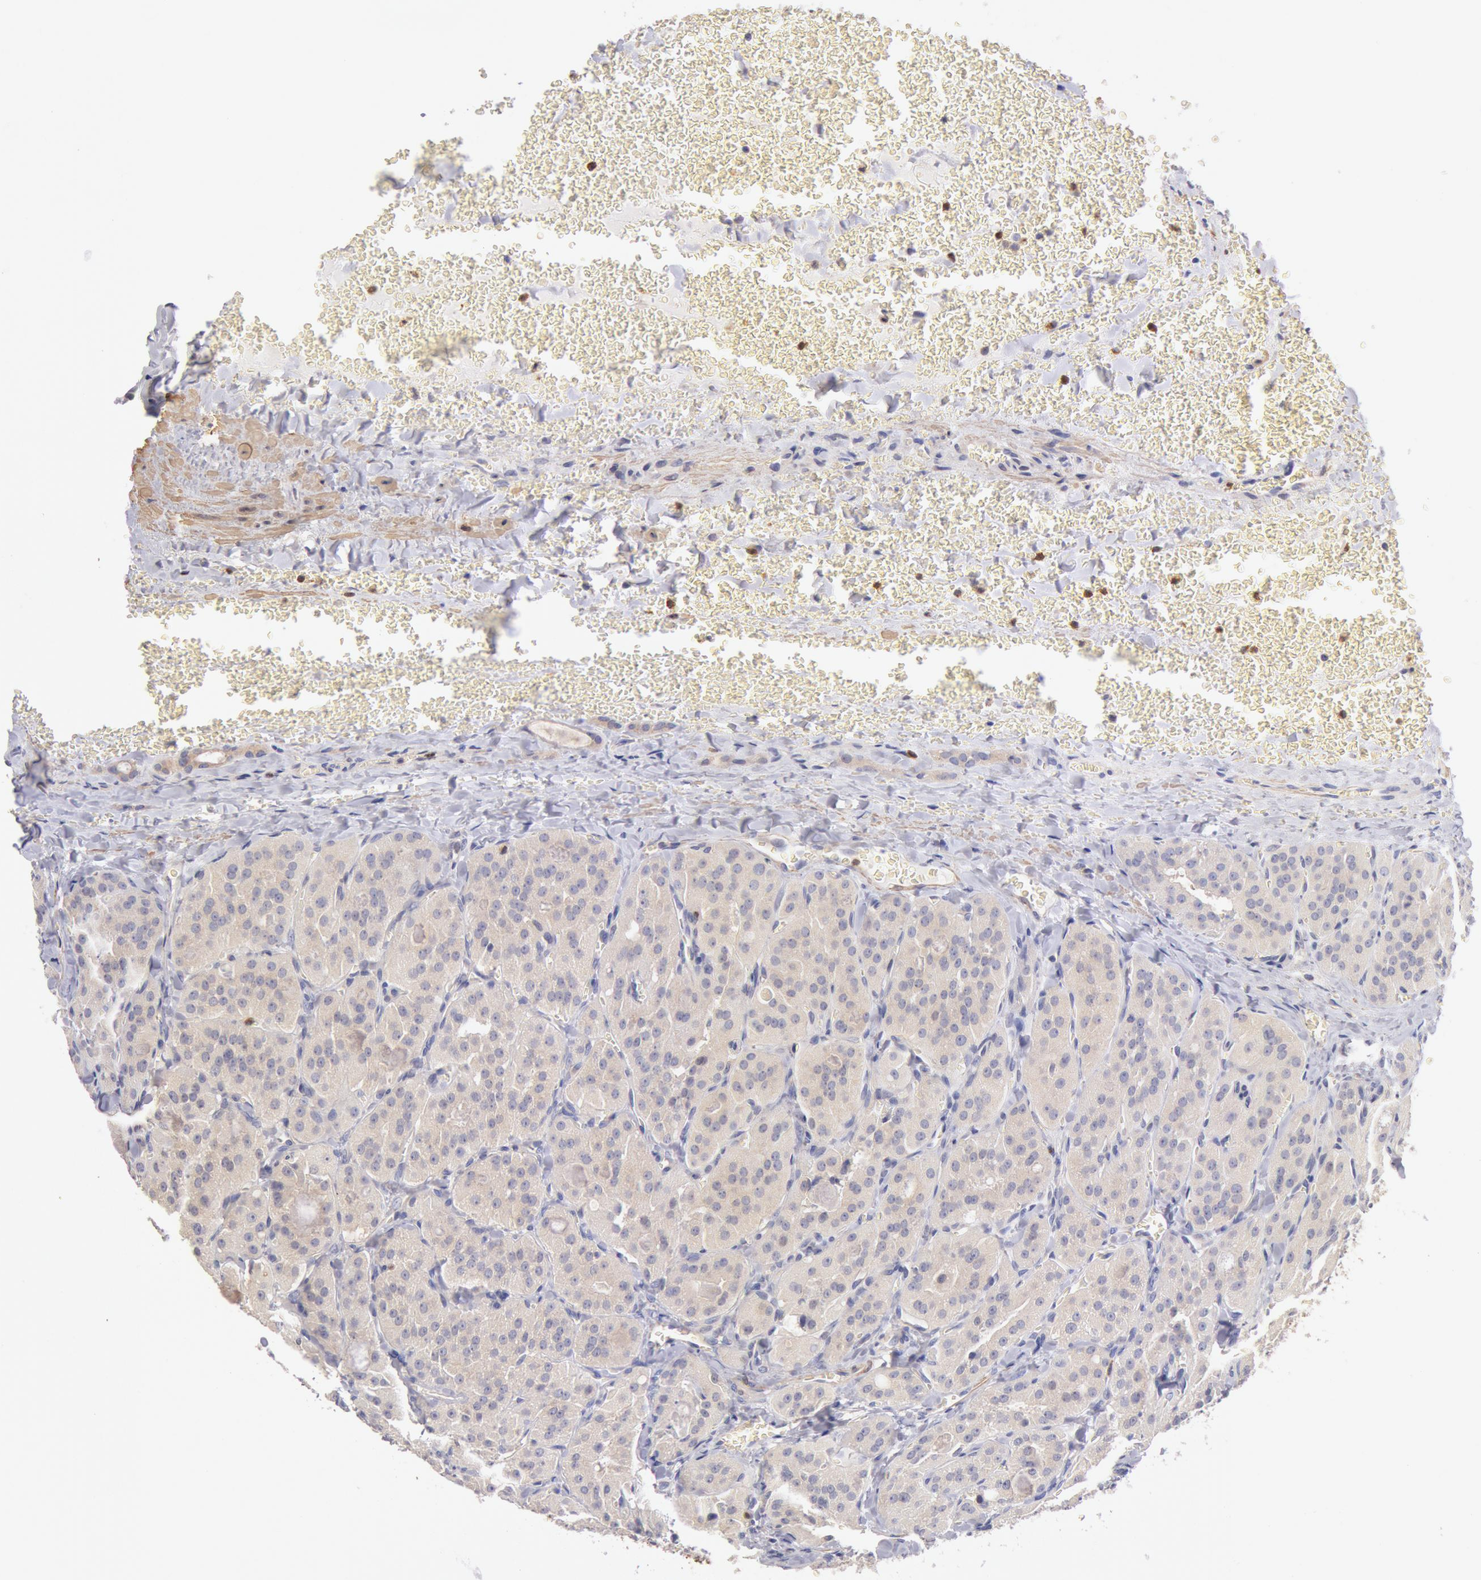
{"staining": {"intensity": "weak", "quantity": "25%-75%", "location": "cytoplasmic/membranous"}, "tissue": "thyroid cancer", "cell_type": "Tumor cells", "image_type": "cancer", "snomed": [{"axis": "morphology", "description": "Carcinoma, NOS"}, {"axis": "topography", "description": "Thyroid gland"}], "caption": "Thyroid carcinoma was stained to show a protein in brown. There is low levels of weak cytoplasmic/membranous expression in approximately 25%-75% of tumor cells. (Stains: DAB in brown, nuclei in blue, Microscopy: brightfield microscopy at high magnification).", "gene": "TMED8", "patient": {"sex": "male", "age": 76}}